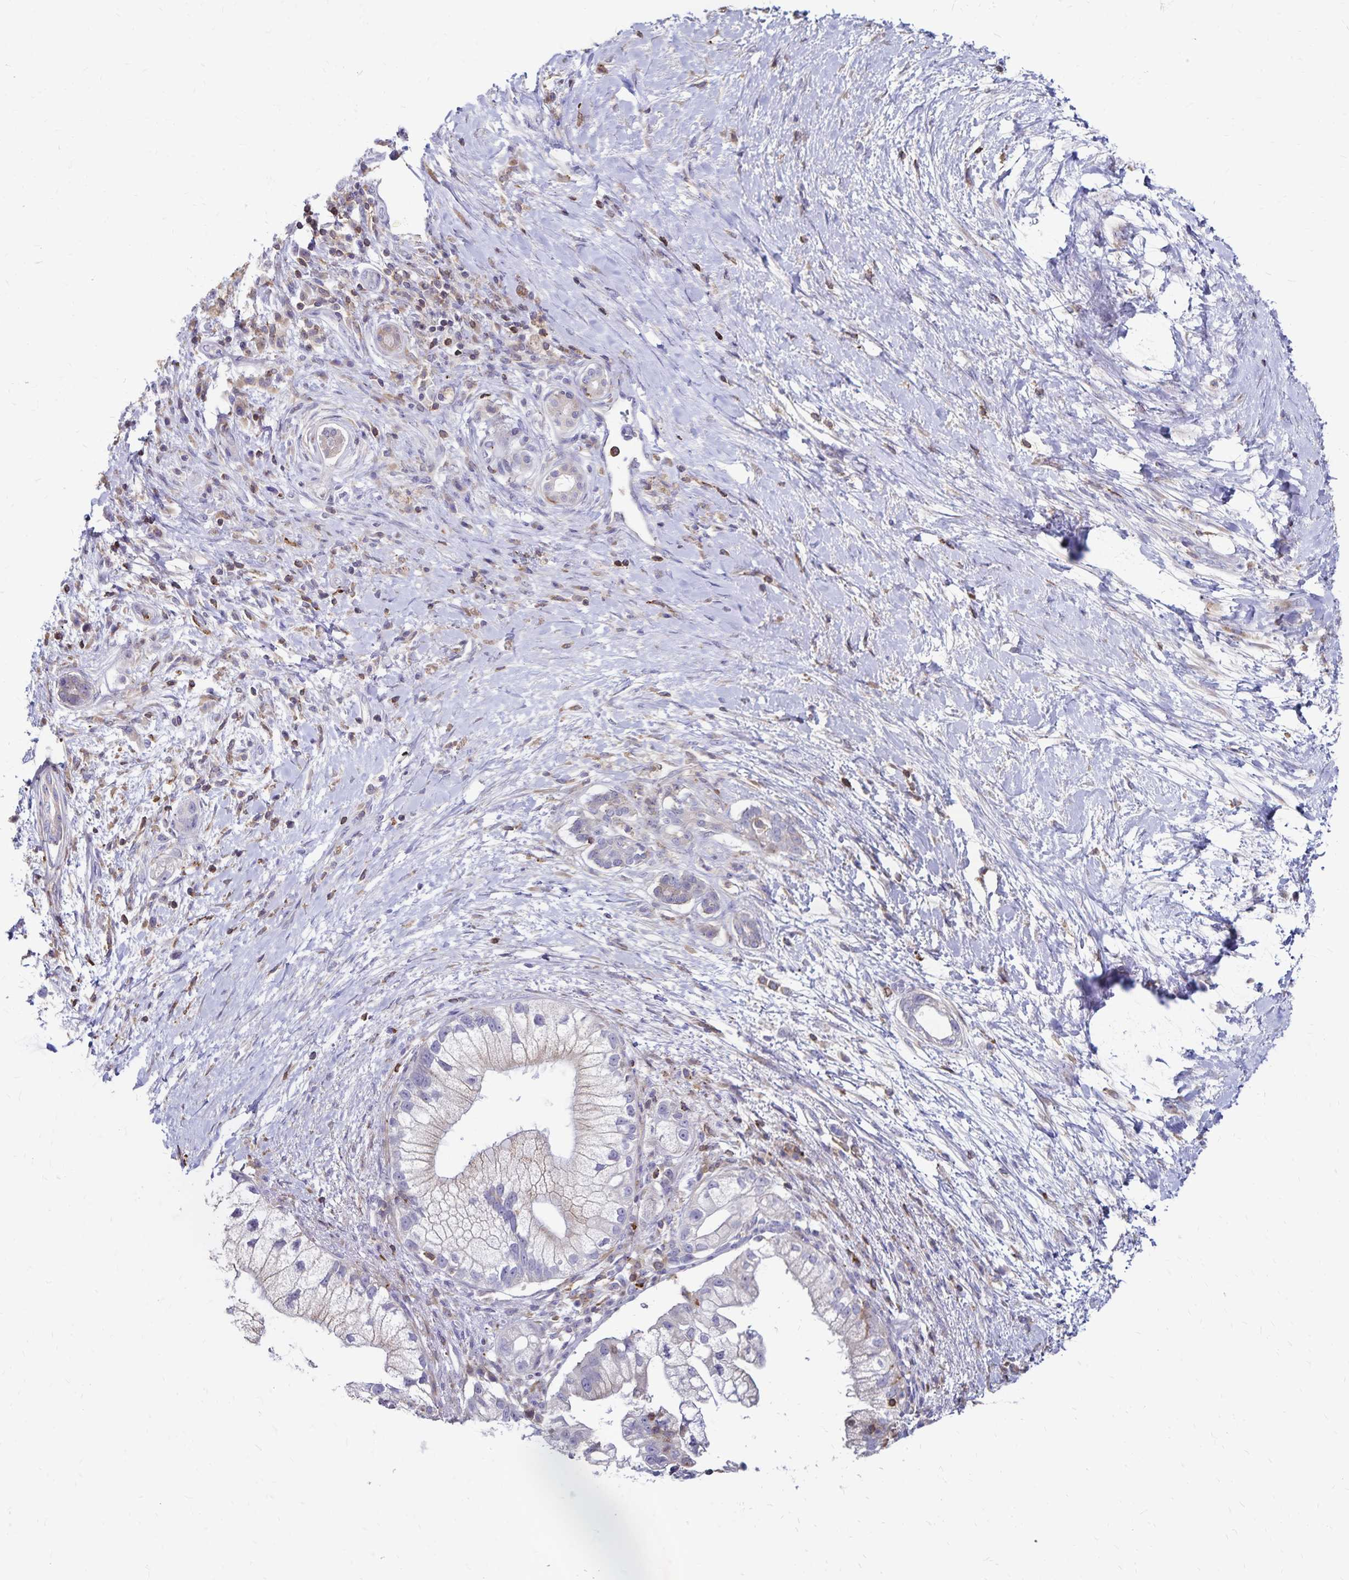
{"staining": {"intensity": "weak", "quantity": "<25%", "location": "cytoplasmic/membranous"}, "tissue": "pancreatic cancer", "cell_type": "Tumor cells", "image_type": "cancer", "snomed": [{"axis": "morphology", "description": "Adenocarcinoma, NOS"}, {"axis": "topography", "description": "Pancreas"}], "caption": "This is a histopathology image of immunohistochemistry staining of adenocarcinoma (pancreatic), which shows no positivity in tumor cells. (Brightfield microscopy of DAB IHC at high magnification).", "gene": "NAGPA", "patient": {"sex": "male", "age": 70}}